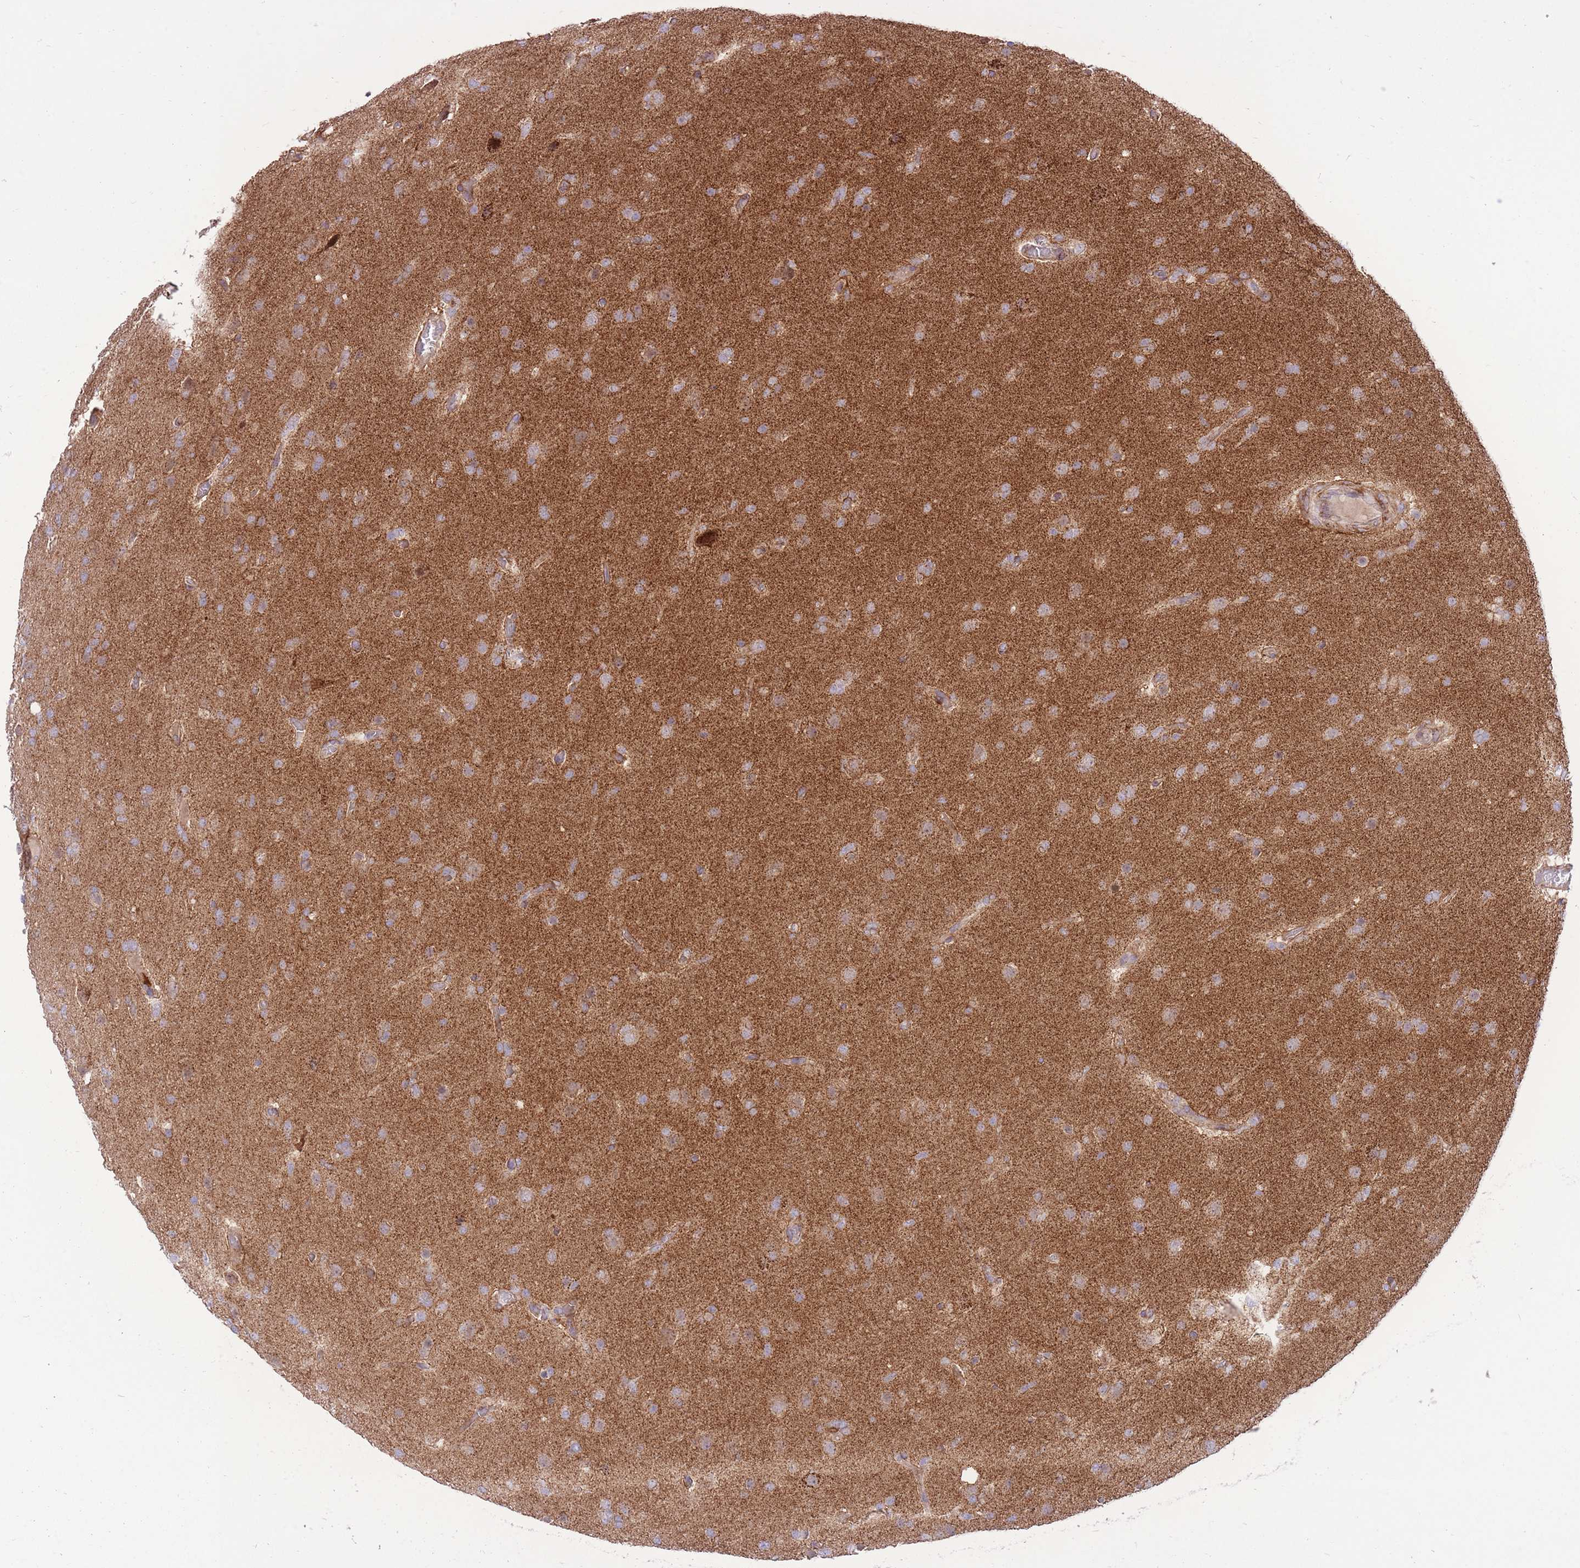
{"staining": {"intensity": "moderate", "quantity": ">75%", "location": "cytoplasmic/membranous"}, "tissue": "glioma", "cell_type": "Tumor cells", "image_type": "cancer", "snomed": [{"axis": "morphology", "description": "Glioma, malignant, High grade"}, {"axis": "topography", "description": "Brain"}], "caption": "Moderate cytoplasmic/membranous staining is appreciated in approximately >75% of tumor cells in malignant high-grade glioma.", "gene": "SLC4A4", "patient": {"sex": "female", "age": 74}}